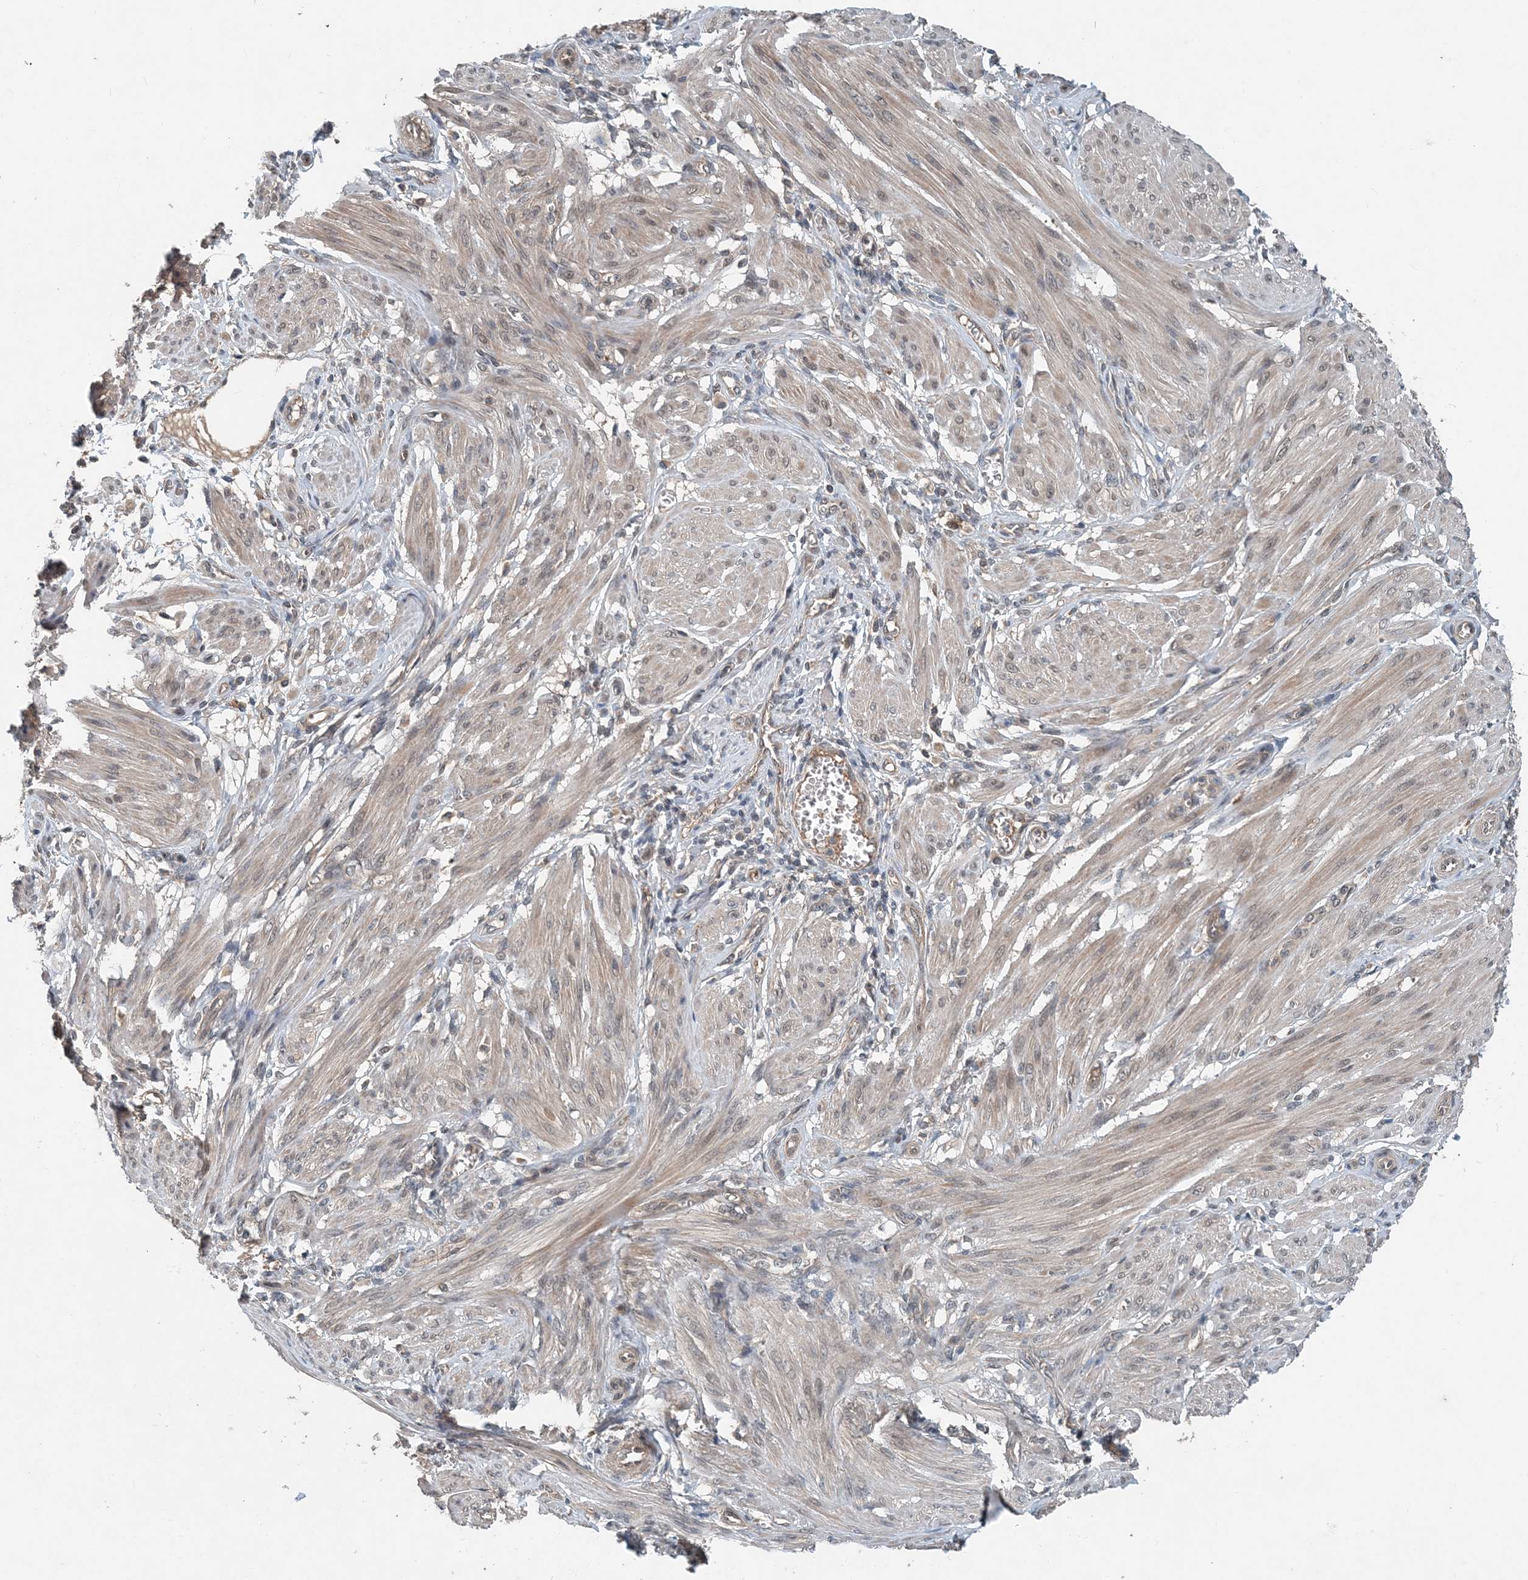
{"staining": {"intensity": "weak", "quantity": ">75%", "location": "cytoplasmic/membranous"}, "tissue": "smooth muscle", "cell_type": "Smooth muscle cells", "image_type": "normal", "snomed": [{"axis": "morphology", "description": "Normal tissue, NOS"}, {"axis": "topography", "description": "Smooth muscle"}], "caption": "Brown immunohistochemical staining in benign smooth muscle shows weak cytoplasmic/membranous expression in approximately >75% of smooth muscle cells. The protein is shown in brown color, while the nuclei are stained blue.", "gene": "SMPD3", "patient": {"sex": "female", "age": 39}}